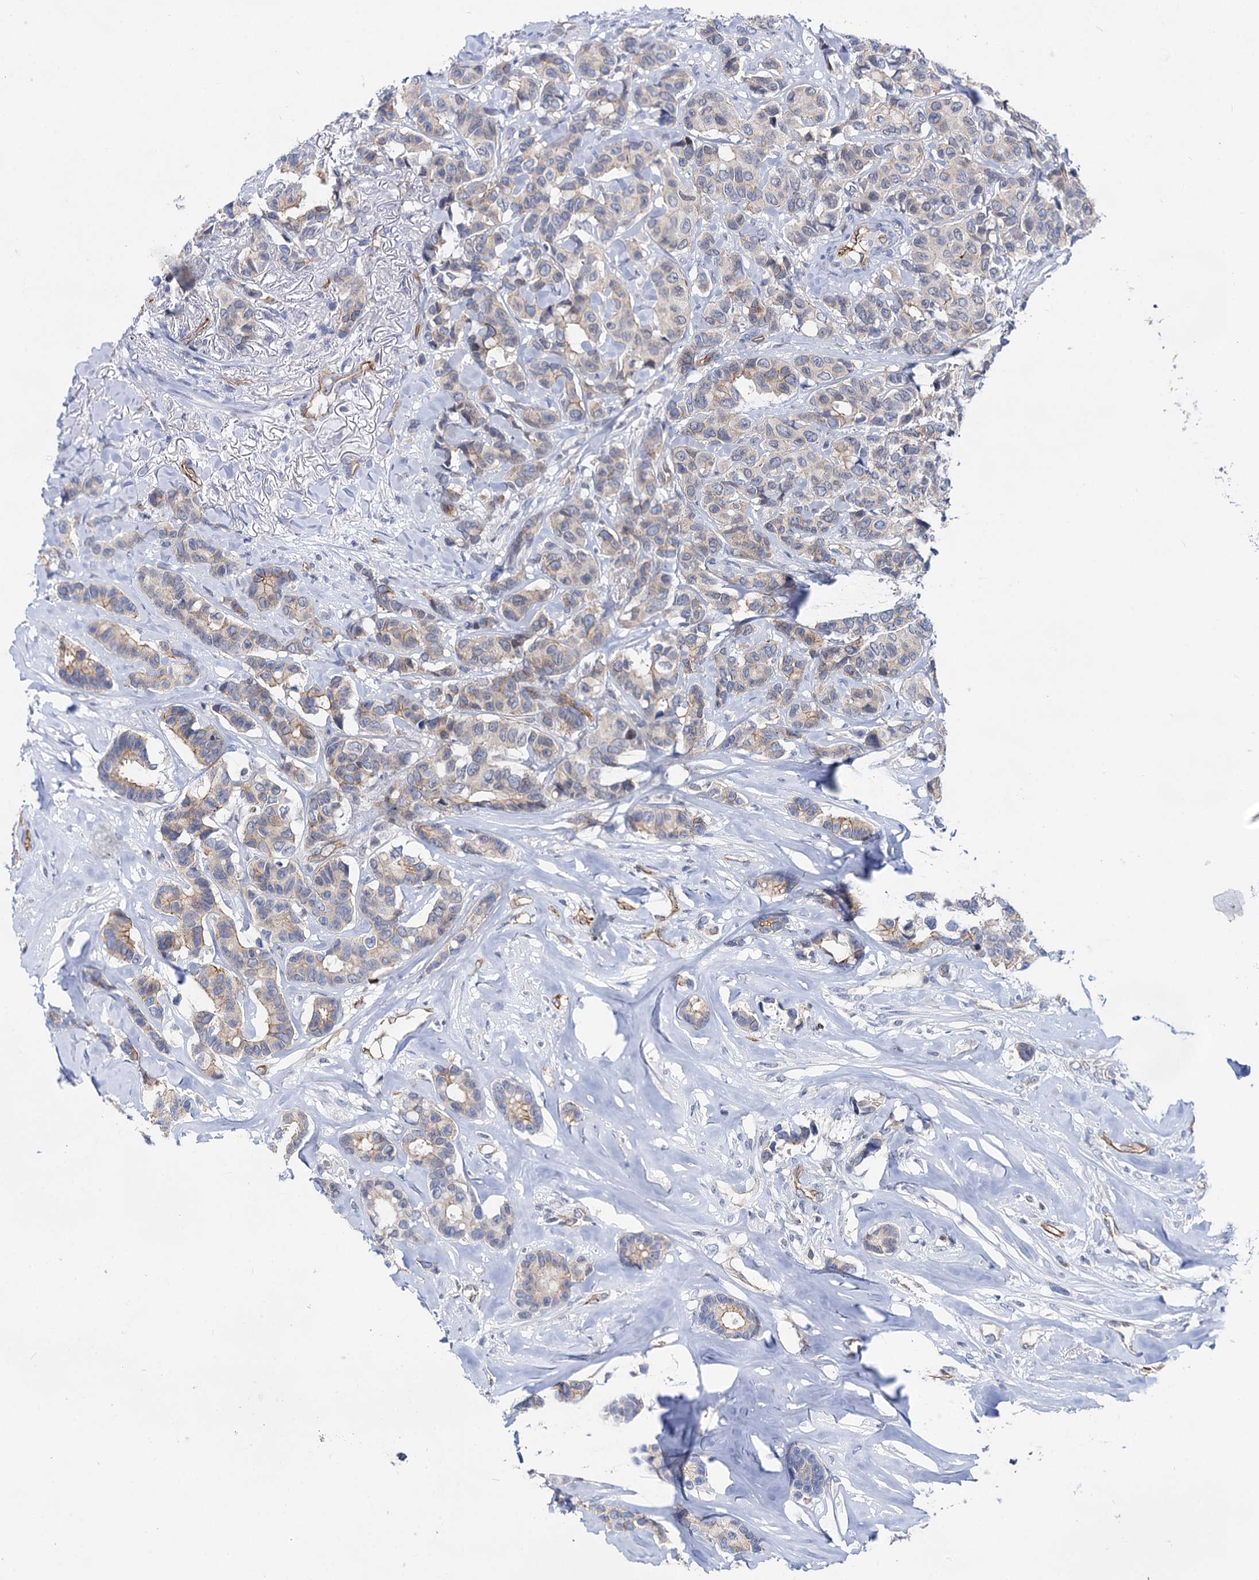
{"staining": {"intensity": "moderate", "quantity": "<25%", "location": "cytoplasmic/membranous"}, "tissue": "breast cancer", "cell_type": "Tumor cells", "image_type": "cancer", "snomed": [{"axis": "morphology", "description": "Duct carcinoma"}, {"axis": "topography", "description": "Breast"}], "caption": "A brown stain shows moderate cytoplasmic/membranous positivity of a protein in human breast cancer tumor cells. (DAB = brown stain, brightfield microscopy at high magnification).", "gene": "ABLIM1", "patient": {"sex": "female", "age": 87}}